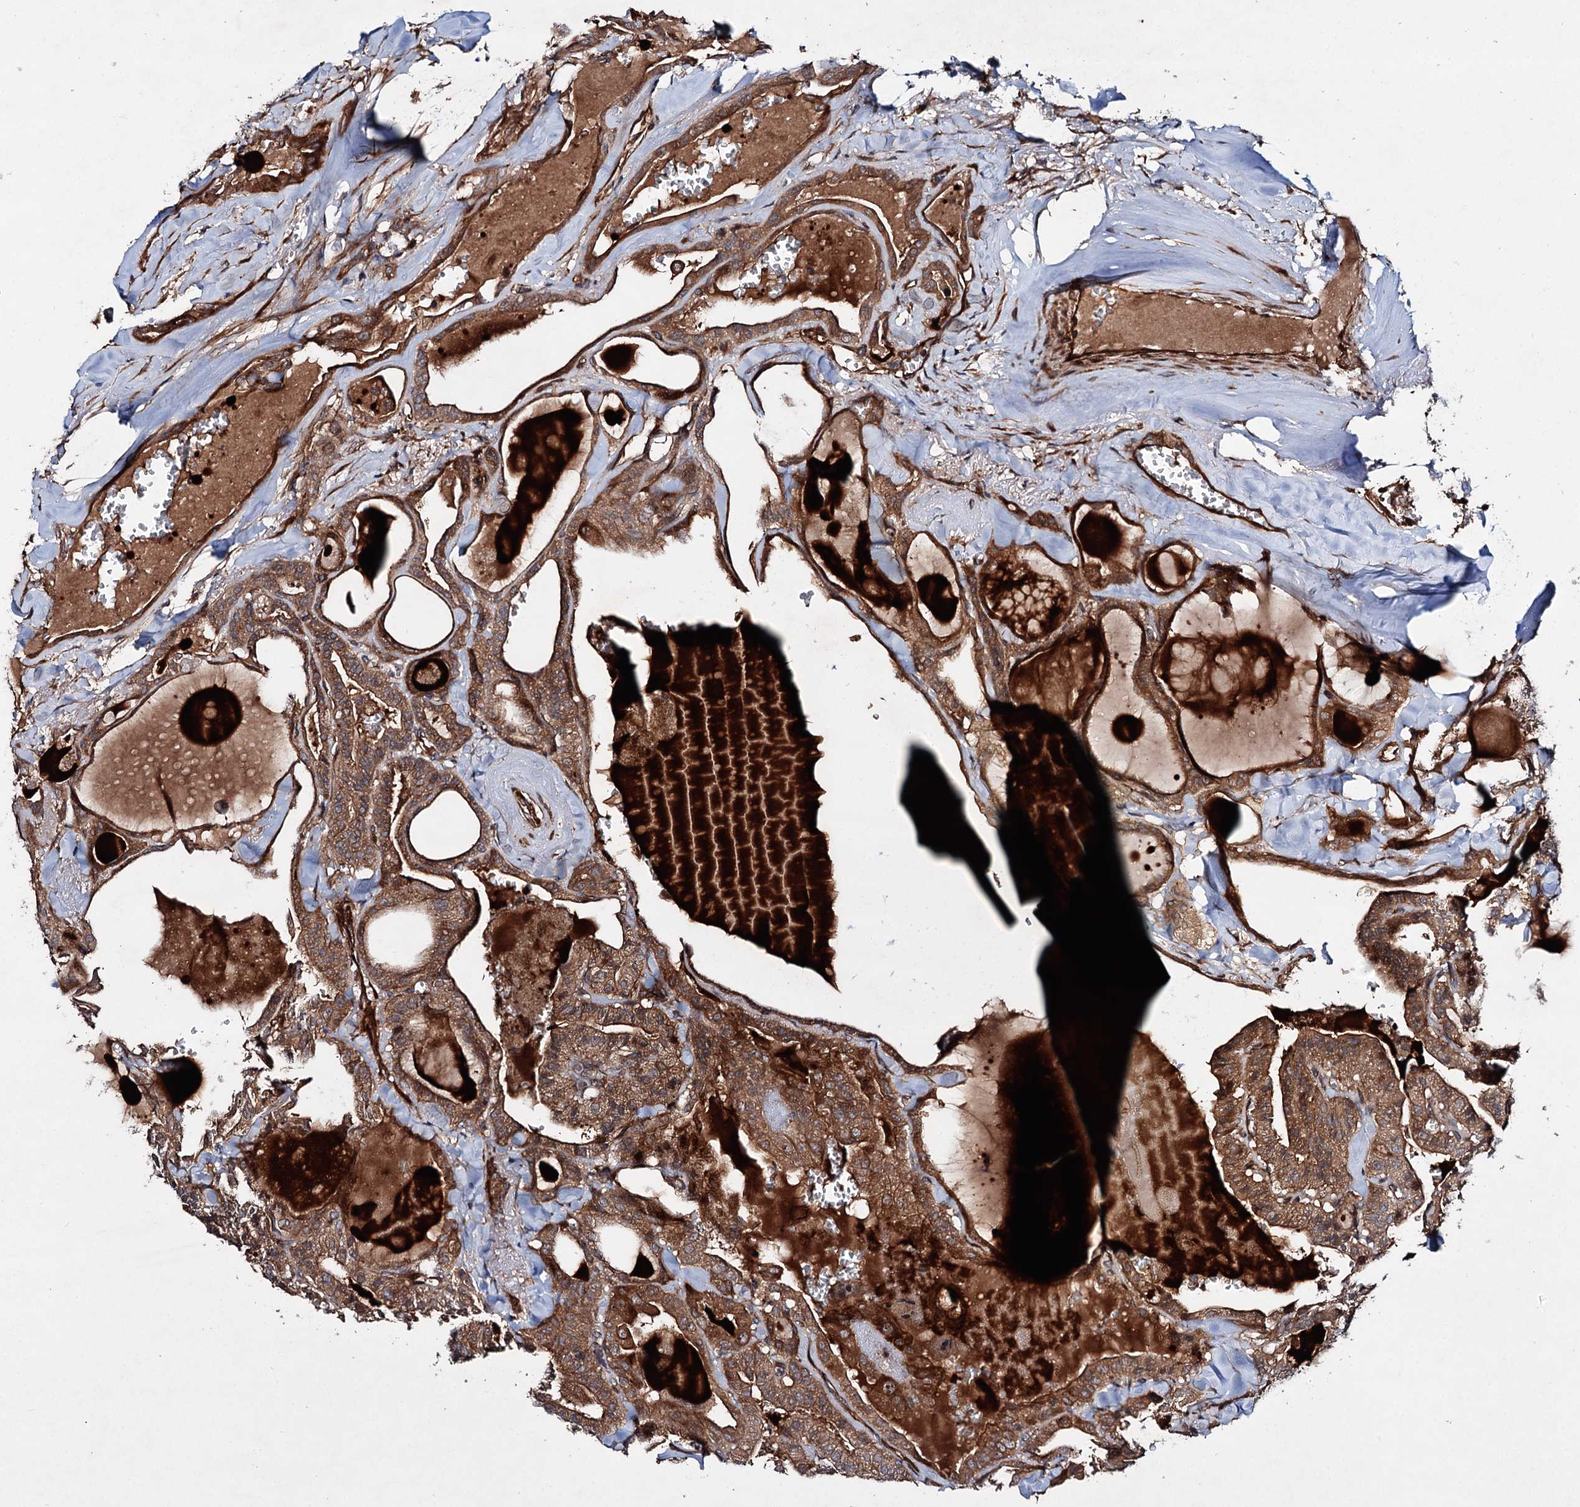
{"staining": {"intensity": "moderate", "quantity": ">75%", "location": "cytoplasmic/membranous"}, "tissue": "thyroid cancer", "cell_type": "Tumor cells", "image_type": "cancer", "snomed": [{"axis": "morphology", "description": "Papillary adenocarcinoma, NOS"}, {"axis": "topography", "description": "Thyroid gland"}], "caption": "Moderate cytoplasmic/membranous protein positivity is identified in approximately >75% of tumor cells in thyroid cancer (papillary adenocarcinoma).", "gene": "ADGRG4", "patient": {"sex": "male", "age": 52}}